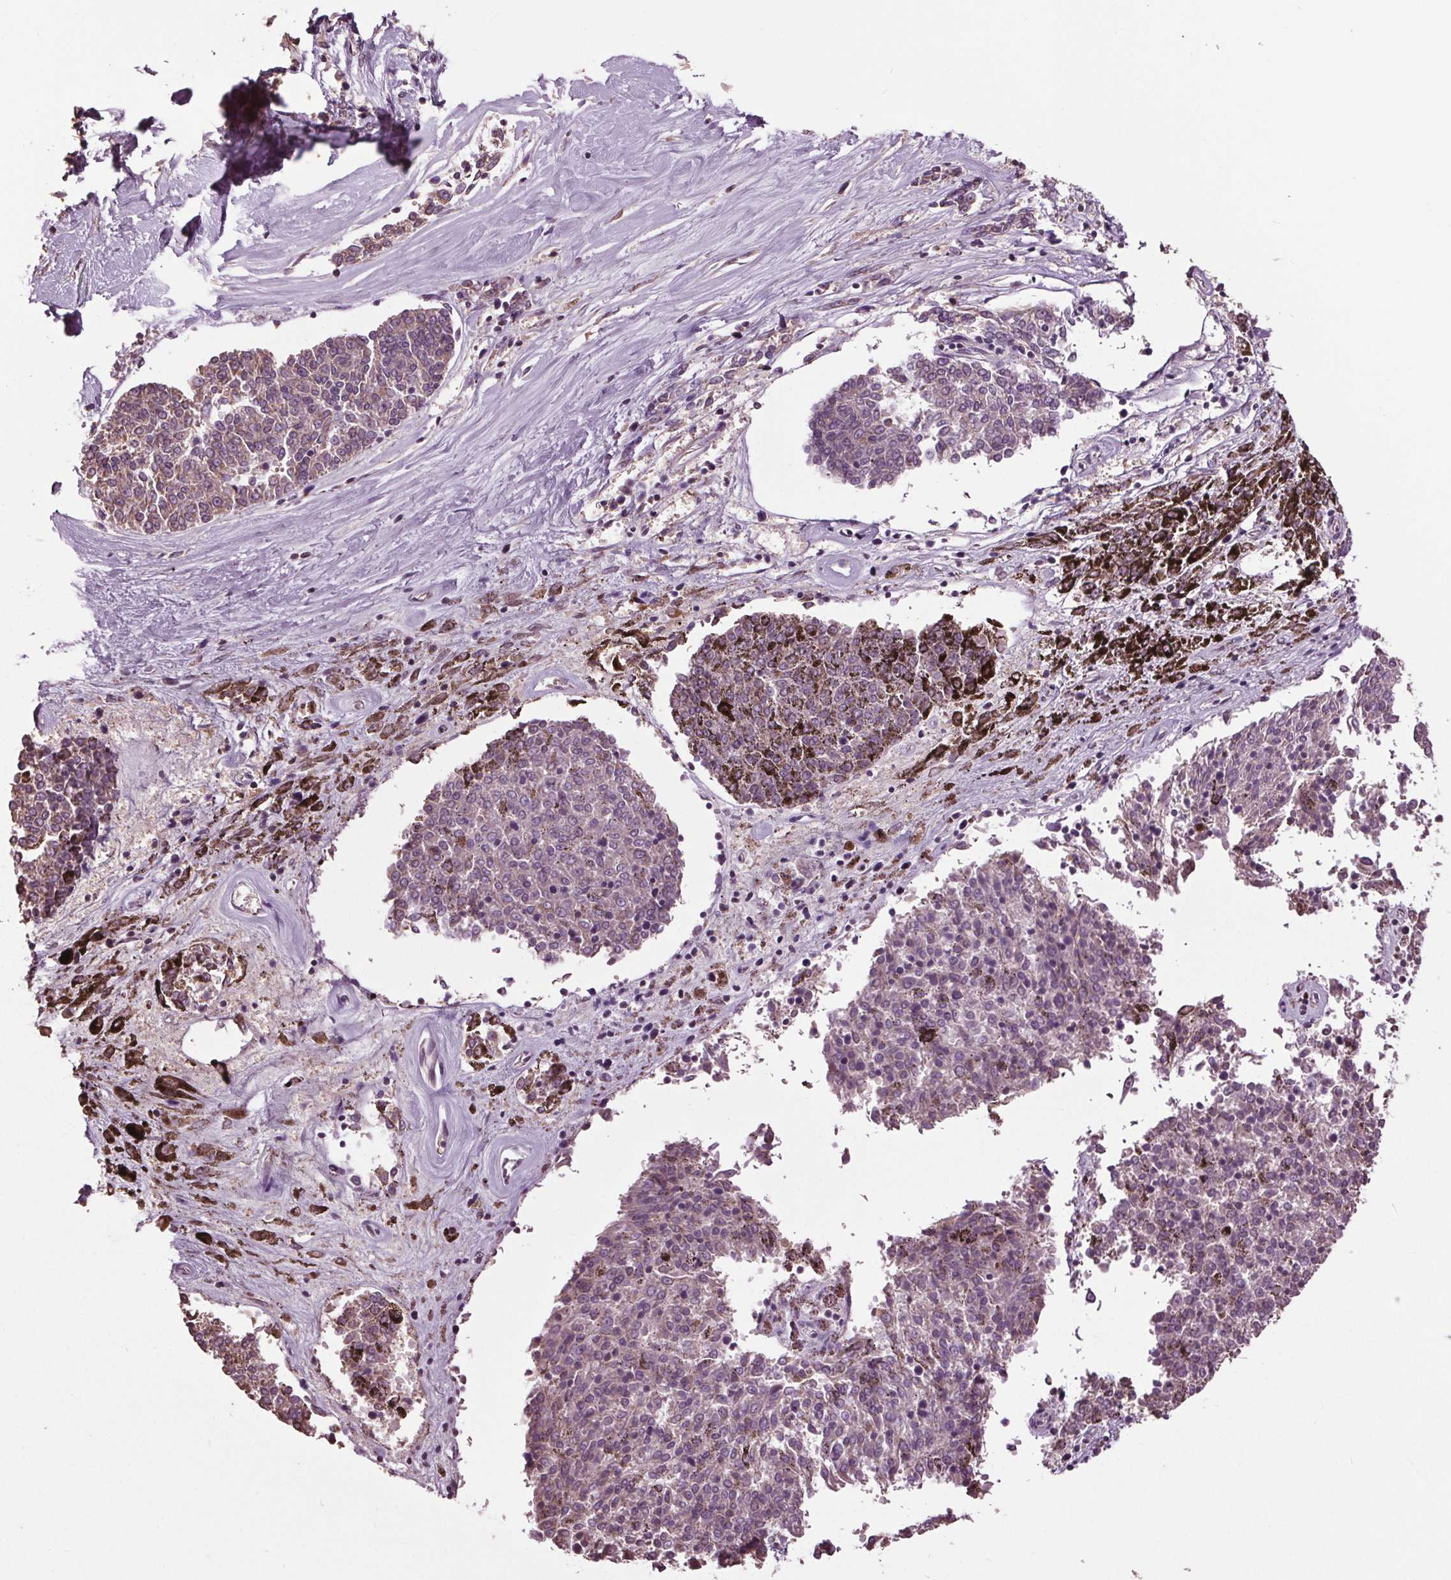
{"staining": {"intensity": "weak", "quantity": "<25%", "location": "cytoplasmic/membranous"}, "tissue": "melanoma", "cell_type": "Tumor cells", "image_type": "cancer", "snomed": [{"axis": "morphology", "description": "Malignant melanoma, NOS"}, {"axis": "topography", "description": "Skin"}], "caption": "This is an IHC micrograph of malignant melanoma. There is no positivity in tumor cells.", "gene": "RNPEP", "patient": {"sex": "female", "age": 72}}